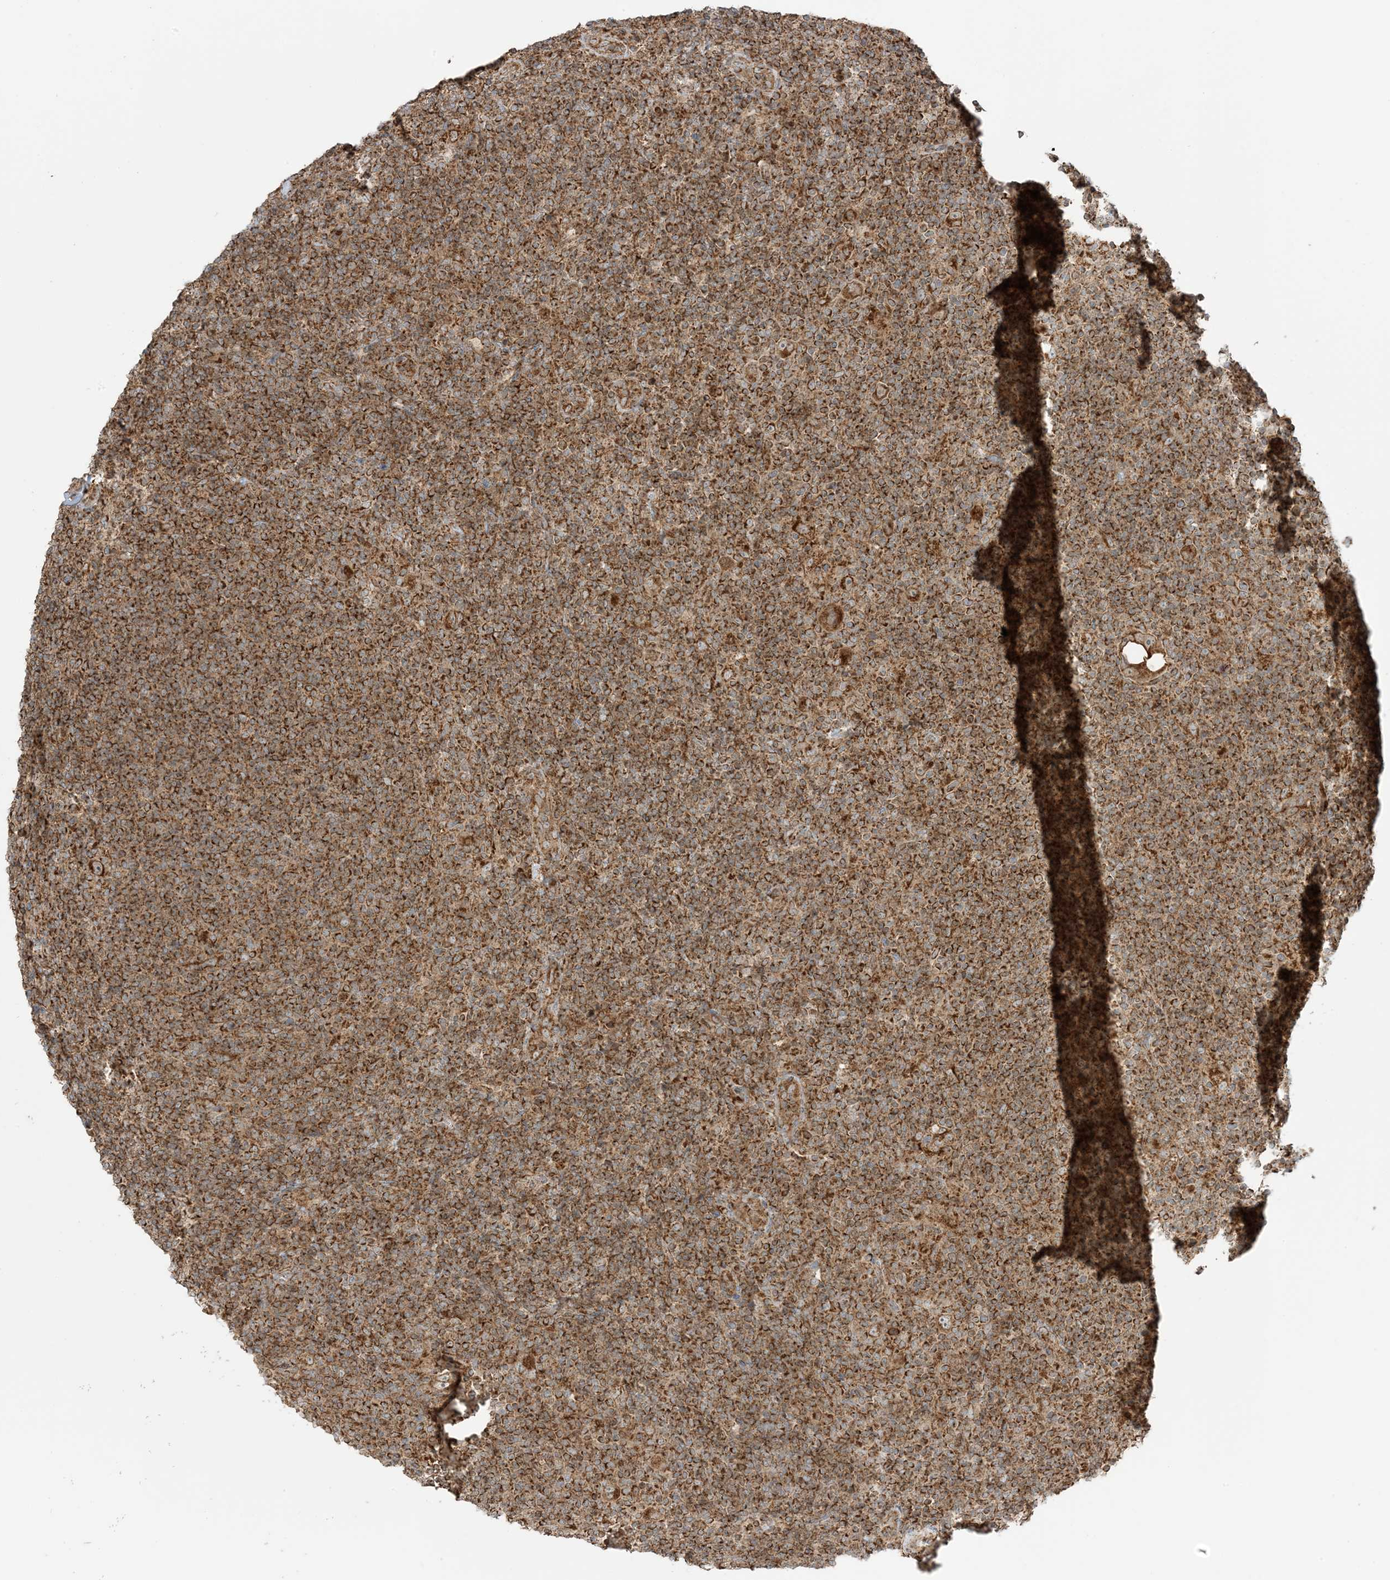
{"staining": {"intensity": "strong", "quantity": ">75%", "location": "cytoplasmic/membranous"}, "tissue": "lymphoma", "cell_type": "Tumor cells", "image_type": "cancer", "snomed": [{"axis": "morphology", "description": "Hodgkin's disease, NOS"}, {"axis": "topography", "description": "Lymph node"}], "caption": "Lymphoma tissue exhibits strong cytoplasmic/membranous positivity in about >75% of tumor cells", "gene": "N4BP3", "patient": {"sex": "female", "age": 57}}